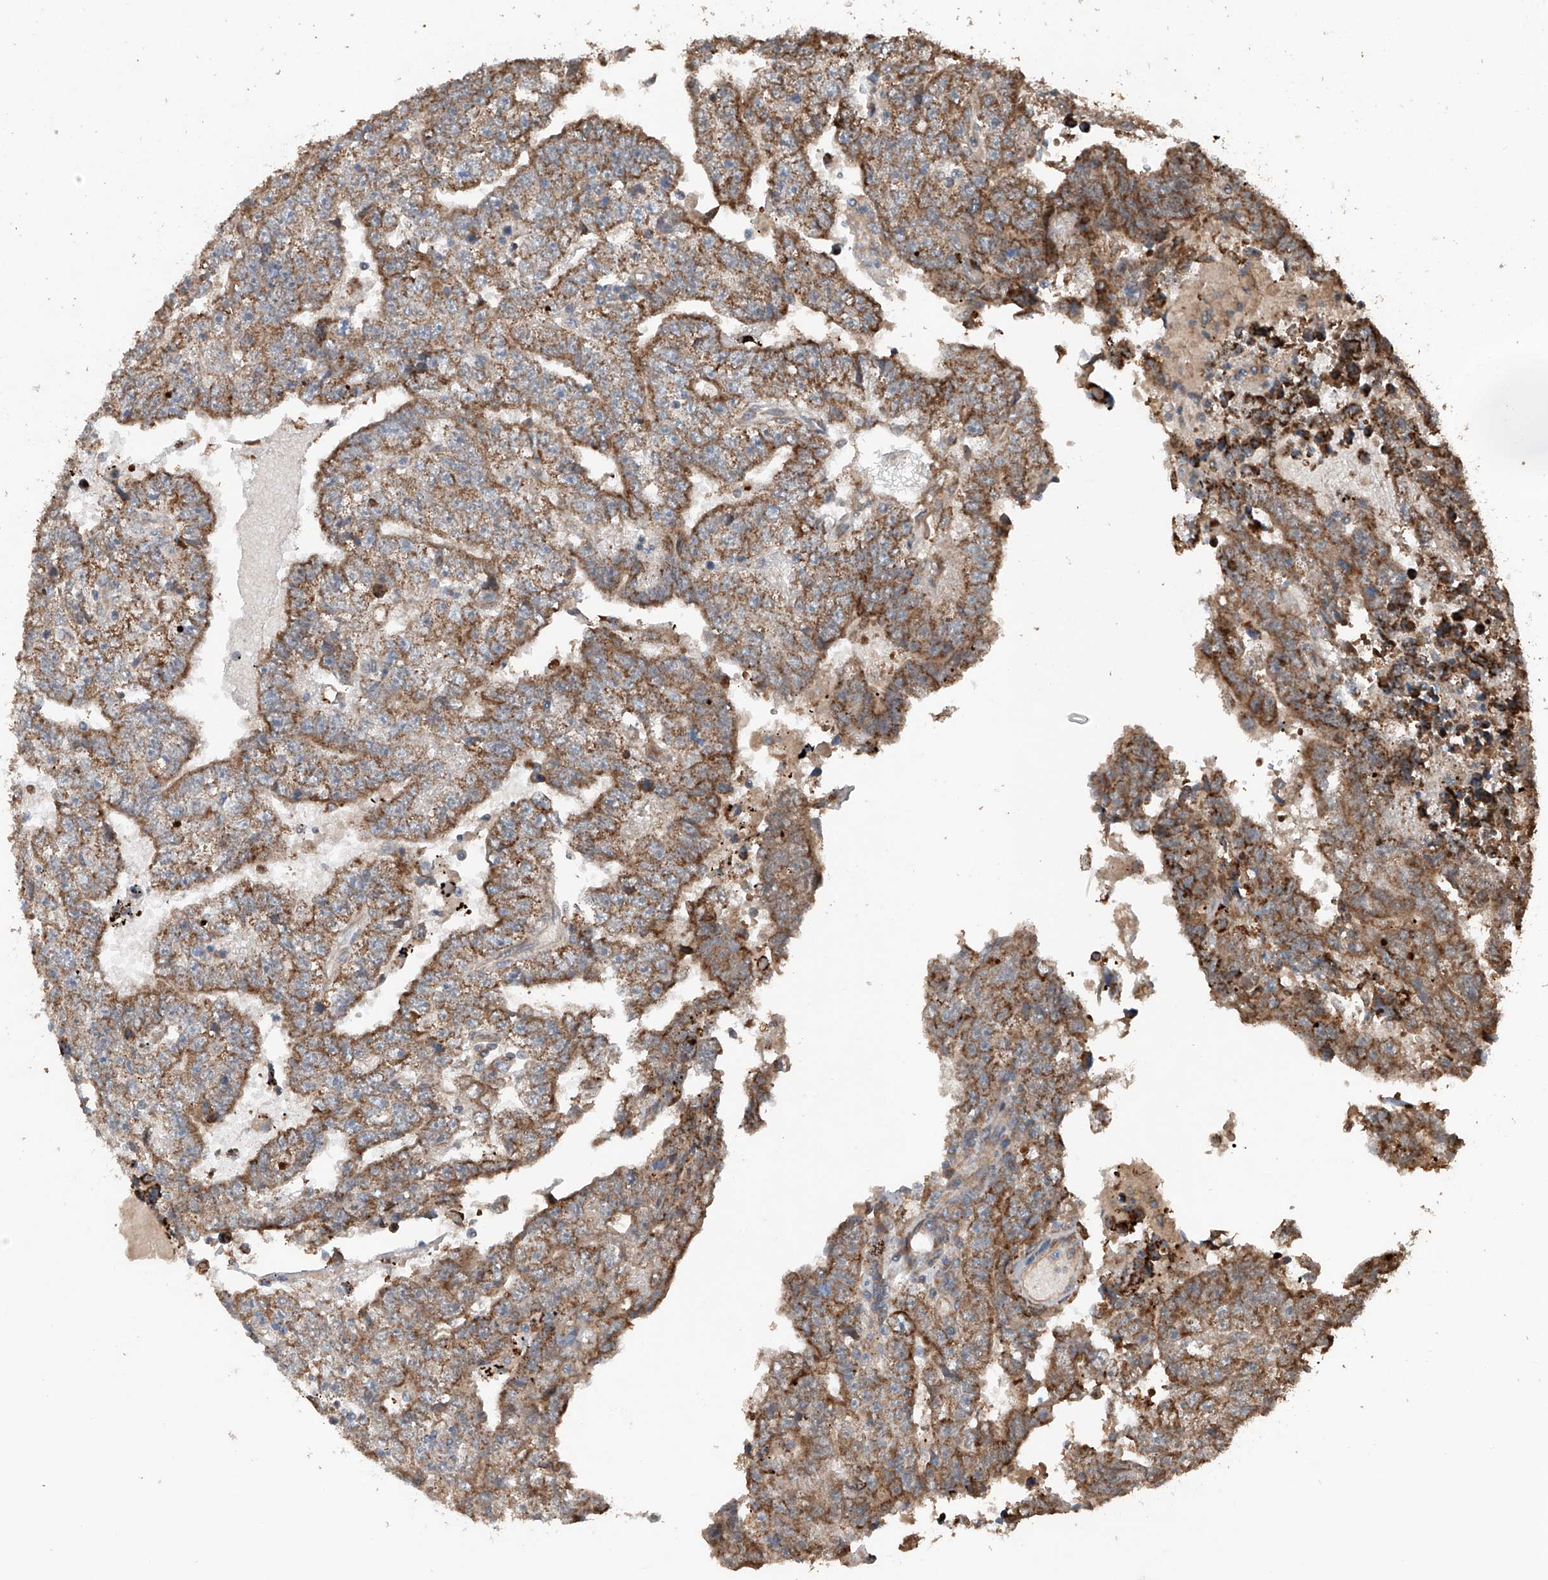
{"staining": {"intensity": "moderate", "quantity": ">75%", "location": "cytoplasmic/membranous"}, "tissue": "testis cancer", "cell_type": "Tumor cells", "image_type": "cancer", "snomed": [{"axis": "morphology", "description": "Carcinoma, Embryonal, NOS"}, {"axis": "topography", "description": "Testis"}], "caption": "A high-resolution photomicrograph shows immunohistochemistry (IHC) staining of testis embryonal carcinoma, which displays moderate cytoplasmic/membranous positivity in about >75% of tumor cells.", "gene": "AP4B1", "patient": {"sex": "male", "age": 25}}